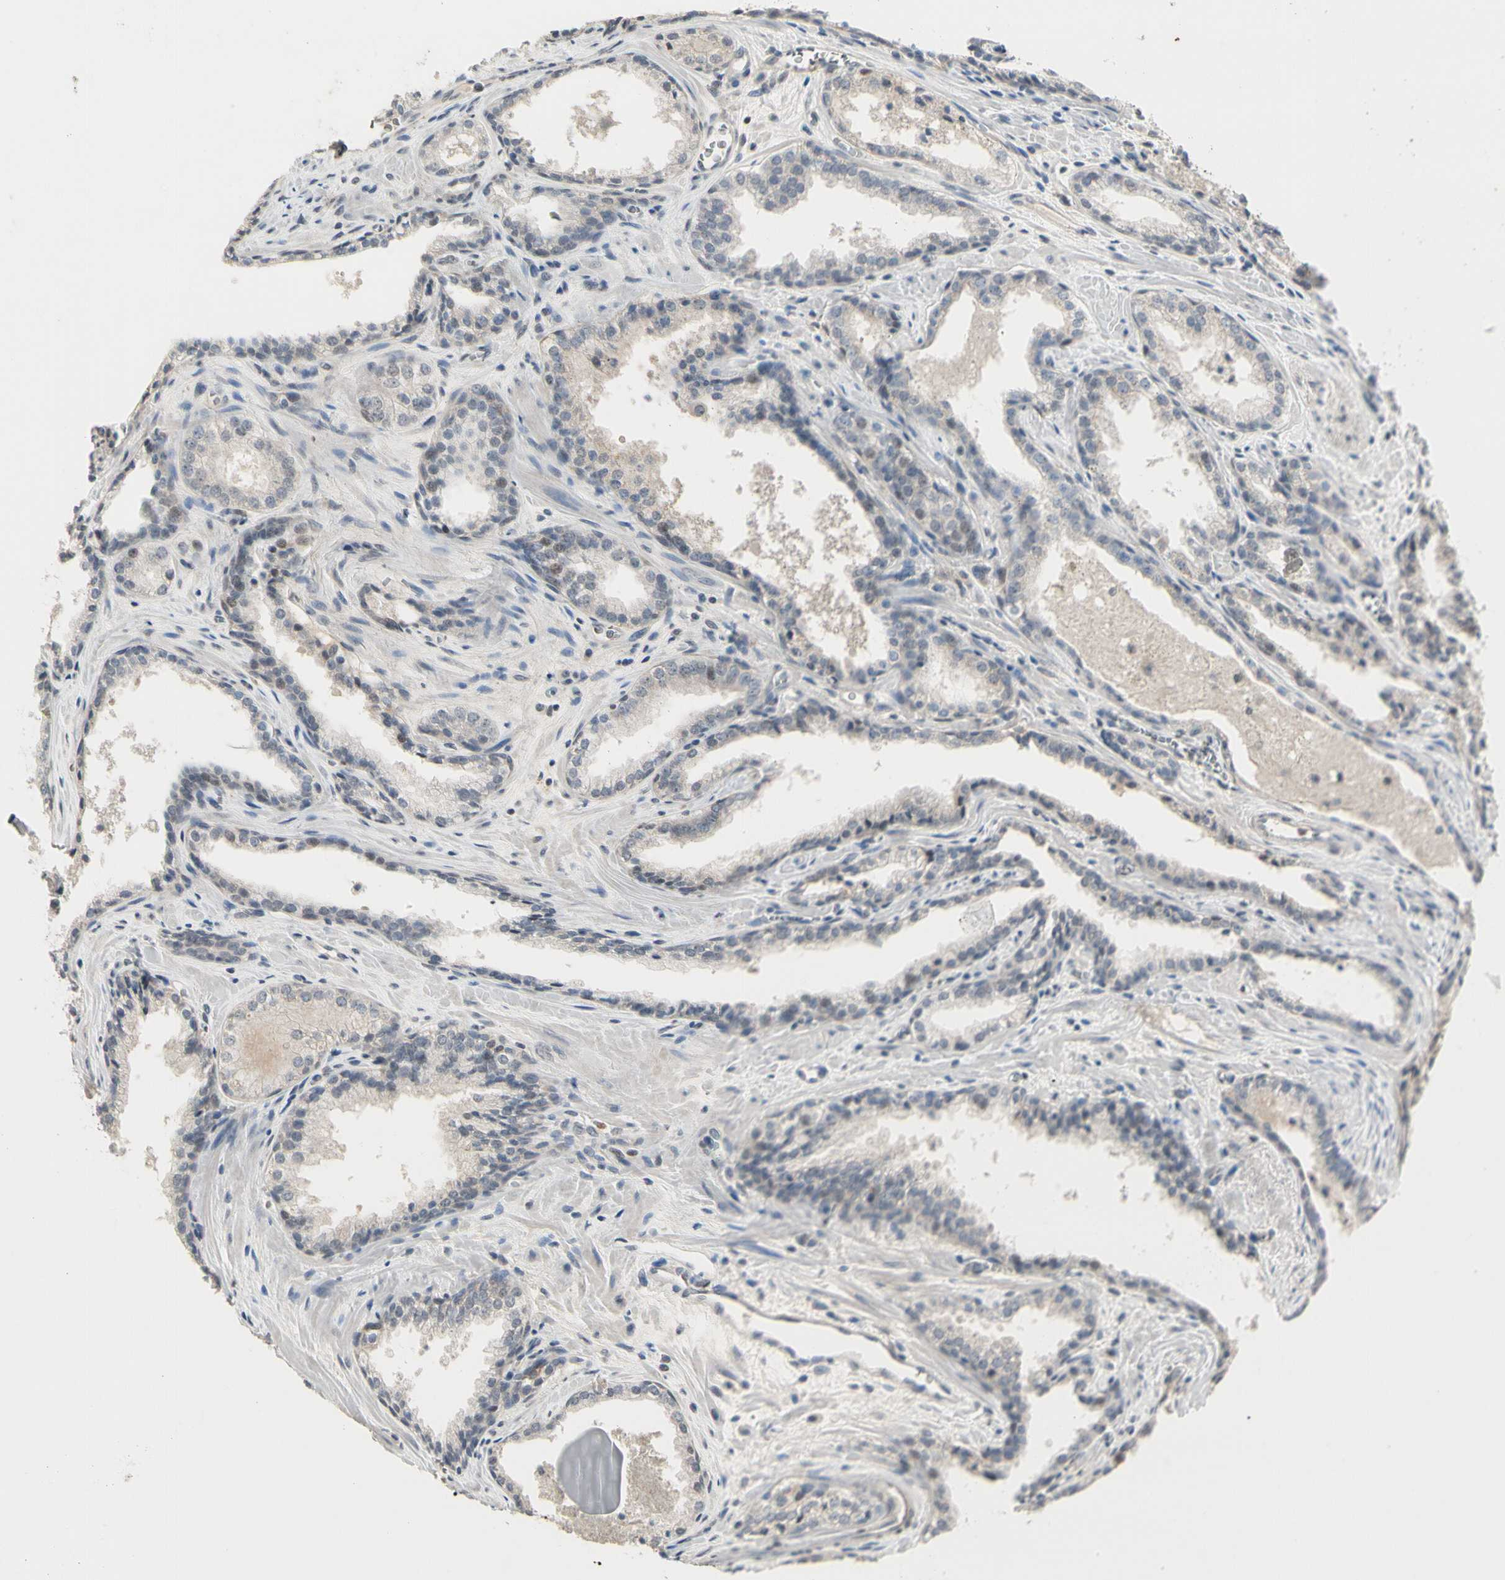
{"staining": {"intensity": "negative", "quantity": "none", "location": "none"}, "tissue": "prostate cancer", "cell_type": "Tumor cells", "image_type": "cancer", "snomed": [{"axis": "morphology", "description": "Adenocarcinoma, Low grade"}, {"axis": "topography", "description": "Prostate"}], "caption": "DAB immunohistochemical staining of adenocarcinoma (low-grade) (prostate) demonstrates no significant positivity in tumor cells.", "gene": "GREM1", "patient": {"sex": "male", "age": 60}}